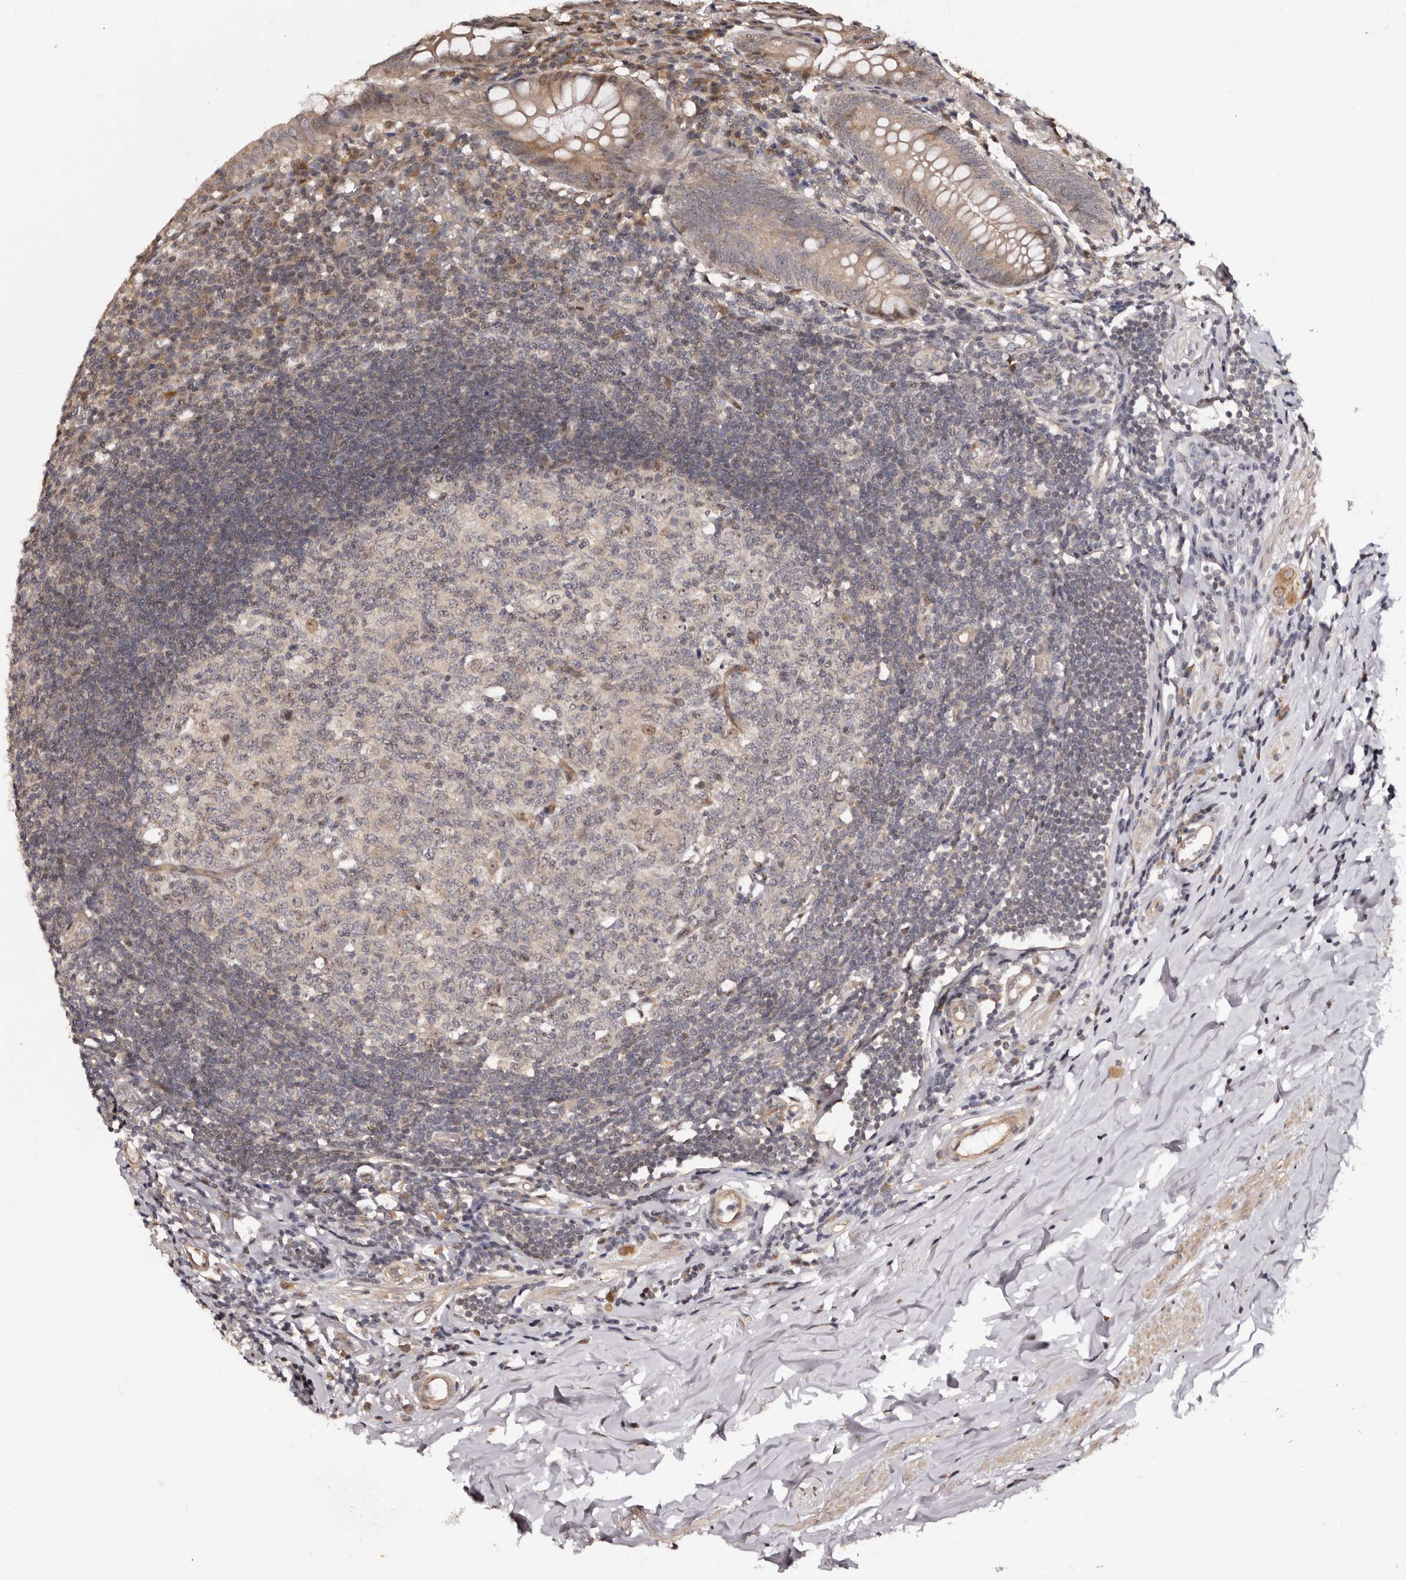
{"staining": {"intensity": "moderate", "quantity": "<25%", "location": "cytoplasmic/membranous,nuclear"}, "tissue": "appendix", "cell_type": "Glandular cells", "image_type": "normal", "snomed": [{"axis": "morphology", "description": "Normal tissue, NOS"}, {"axis": "topography", "description": "Appendix"}], "caption": "Normal appendix displays moderate cytoplasmic/membranous,nuclear expression in approximately <25% of glandular cells (IHC, brightfield microscopy, high magnification)..", "gene": "NOL12", "patient": {"sex": "female", "age": 54}}